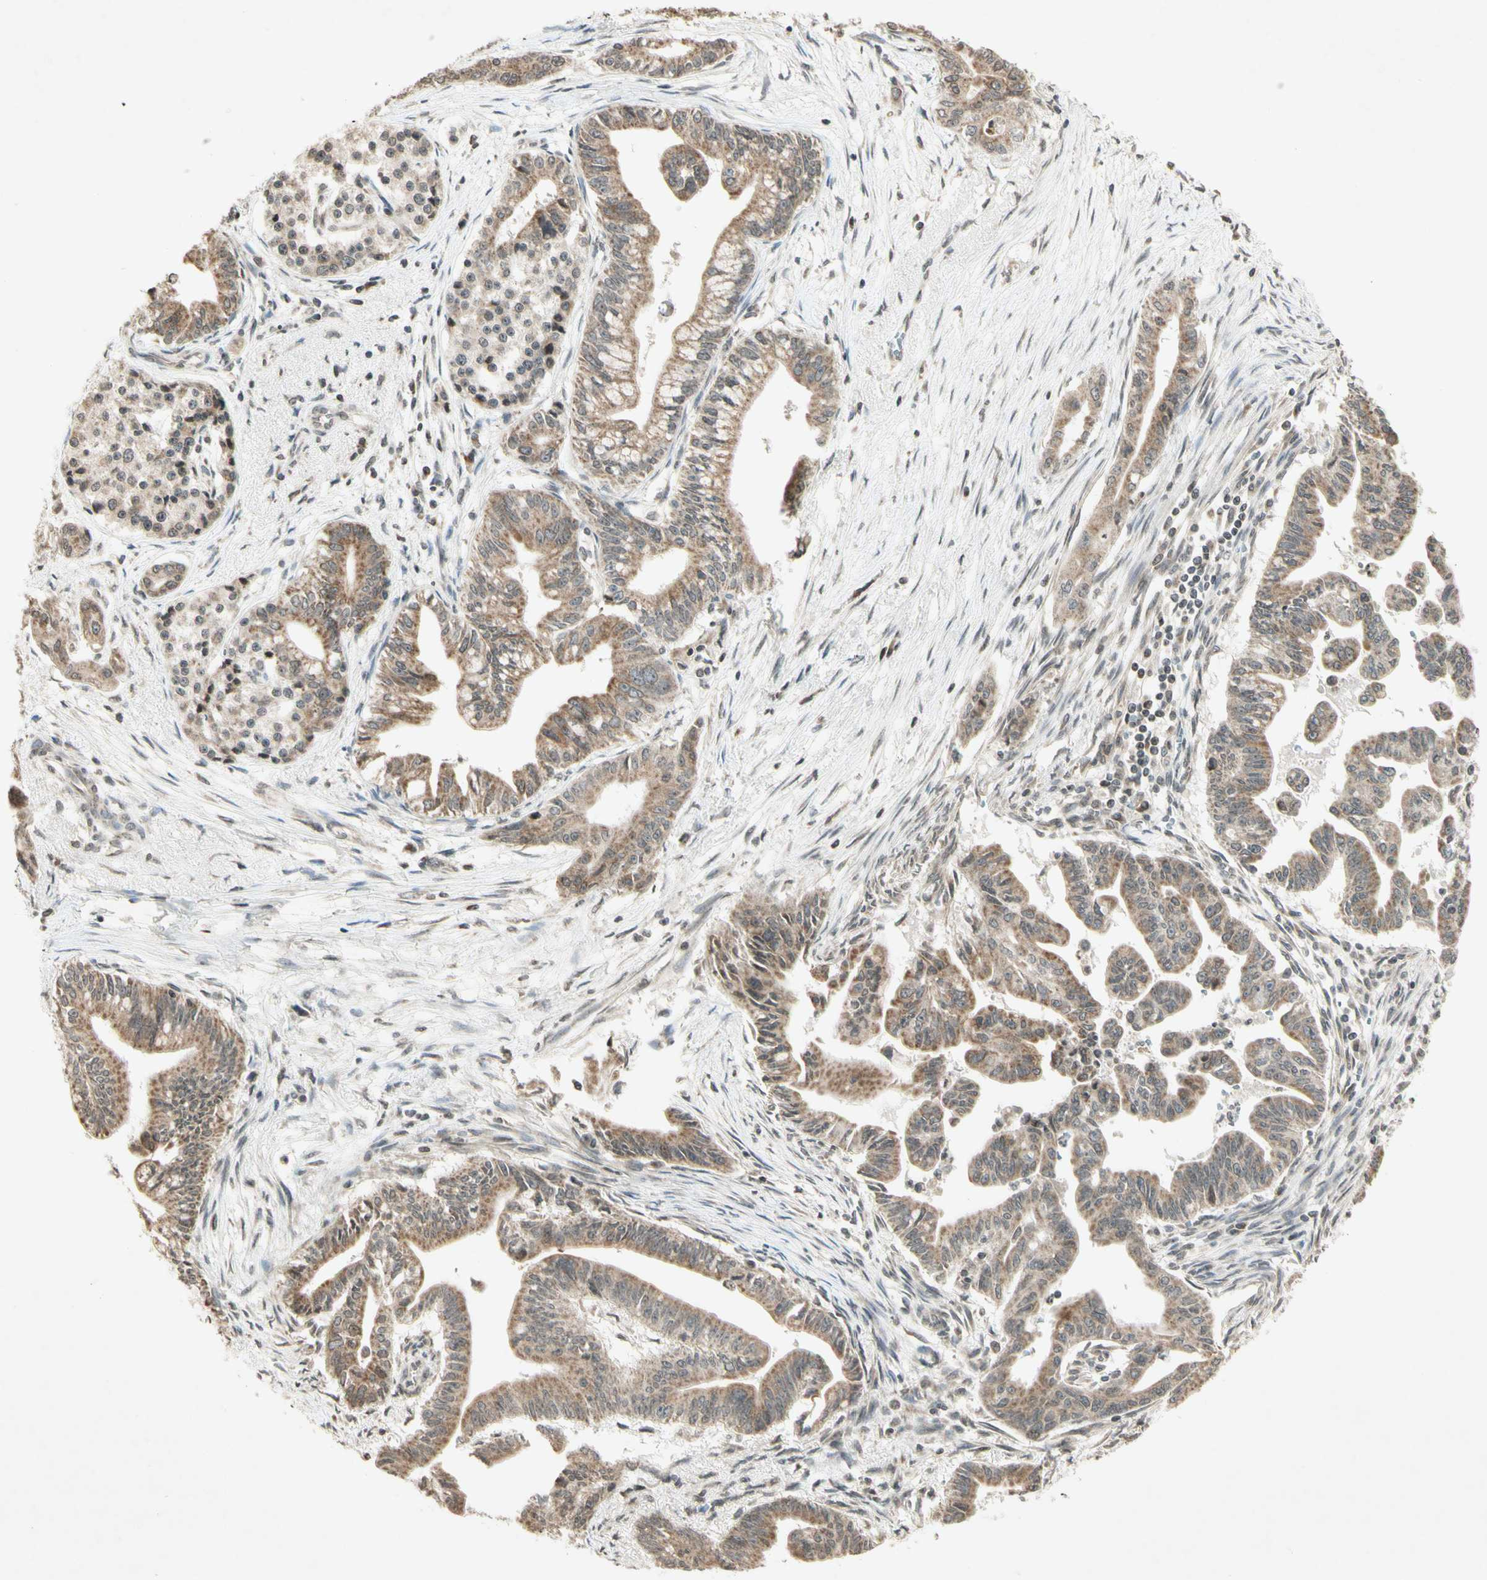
{"staining": {"intensity": "moderate", "quantity": "25%-75%", "location": "cytoplasmic/membranous"}, "tissue": "pancreatic cancer", "cell_type": "Tumor cells", "image_type": "cancer", "snomed": [{"axis": "morphology", "description": "Adenocarcinoma, NOS"}, {"axis": "topography", "description": "Pancreas"}], "caption": "The immunohistochemical stain shows moderate cytoplasmic/membranous expression in tumor cells of adenocarcinoma (pancreatic) tissue.", "gene": "CCNI", "patient": {"sex": "male", "age": 70}}